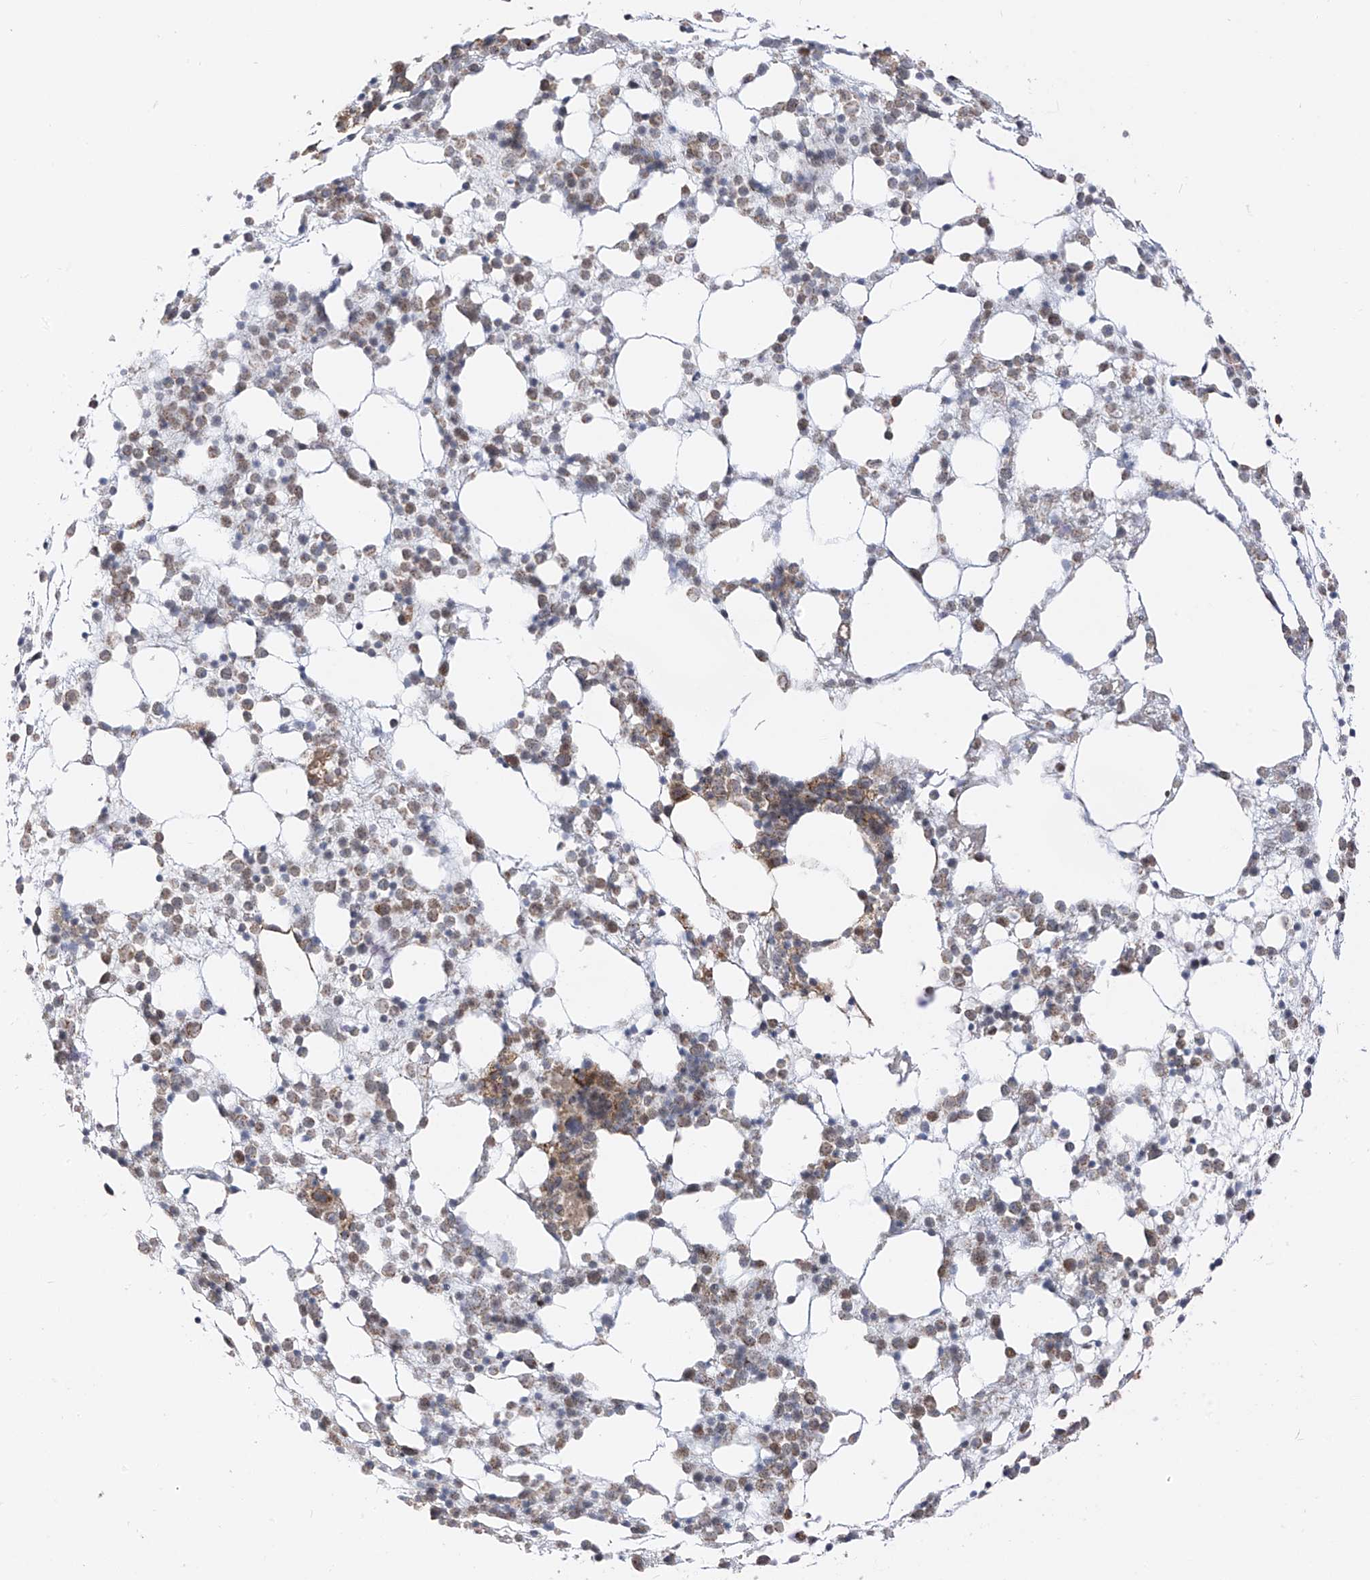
{"staining": {"intensity": "moderate", "quantity": "25%-75%", "location": "cytoplasmic/membranous"}, "tissue": "bone marrow", "cell_type": "Hematopoietic cells", "image_type": "normal", "snomed": [{"axis": "morphology", "description": "Normal tissue, NOS"}, {"axis": "topography", "description": "Bone marrow"}], "caption": "Moderate cytoplasmic/membranous positivity for a protein is appreciated in approximately 25%-75% of hematopoietic cells of benign bone marrow using IHC.", "gene": "PDE11A", "patient": {"sex": "female", "age": 57}}